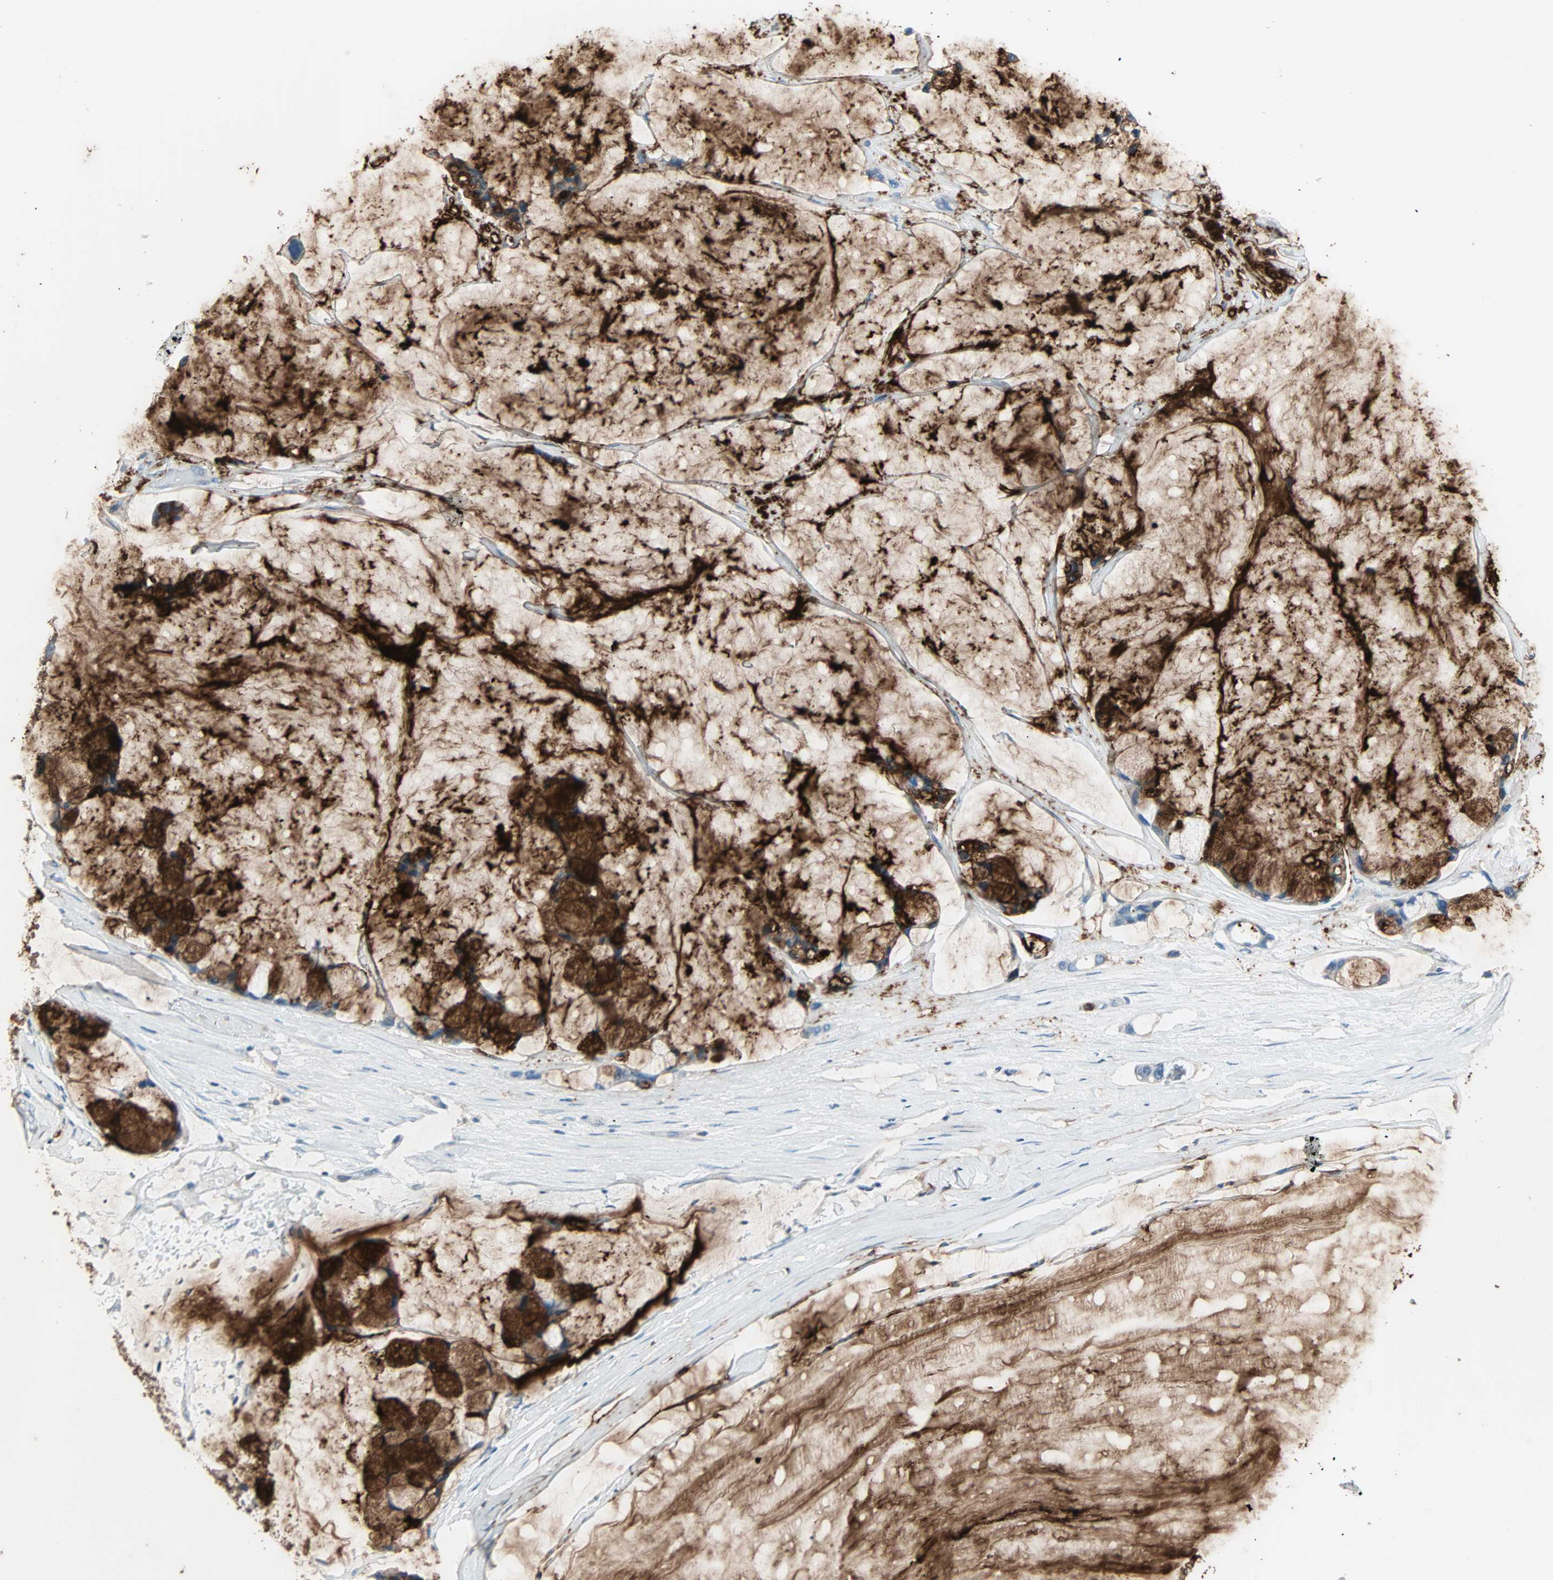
{"staining": {"intensity": "strong", "quantity": "25%-75%", "location": "cytoplasmic/membranous"}, "tissue": "ovarian cancer", "cell_type": "Tumor cells", "image_type": "cancer", "snomed": [{"axis": "morphology", "description": "Cystadenocarcinoma, mucinous, NOS"}, {"axis": "topography", "description": "Ovary"}], "caption": "DAB immunohistochemical staining of human ovarian cancer (mucinous cystadenocarcinoma) demonstrates strong cytoplasmic/membranous protein expression in approximately 25%-75% of tumor cells.", "gene": "CLEC4A", "patient": {"sex": "female", "age": 39}}